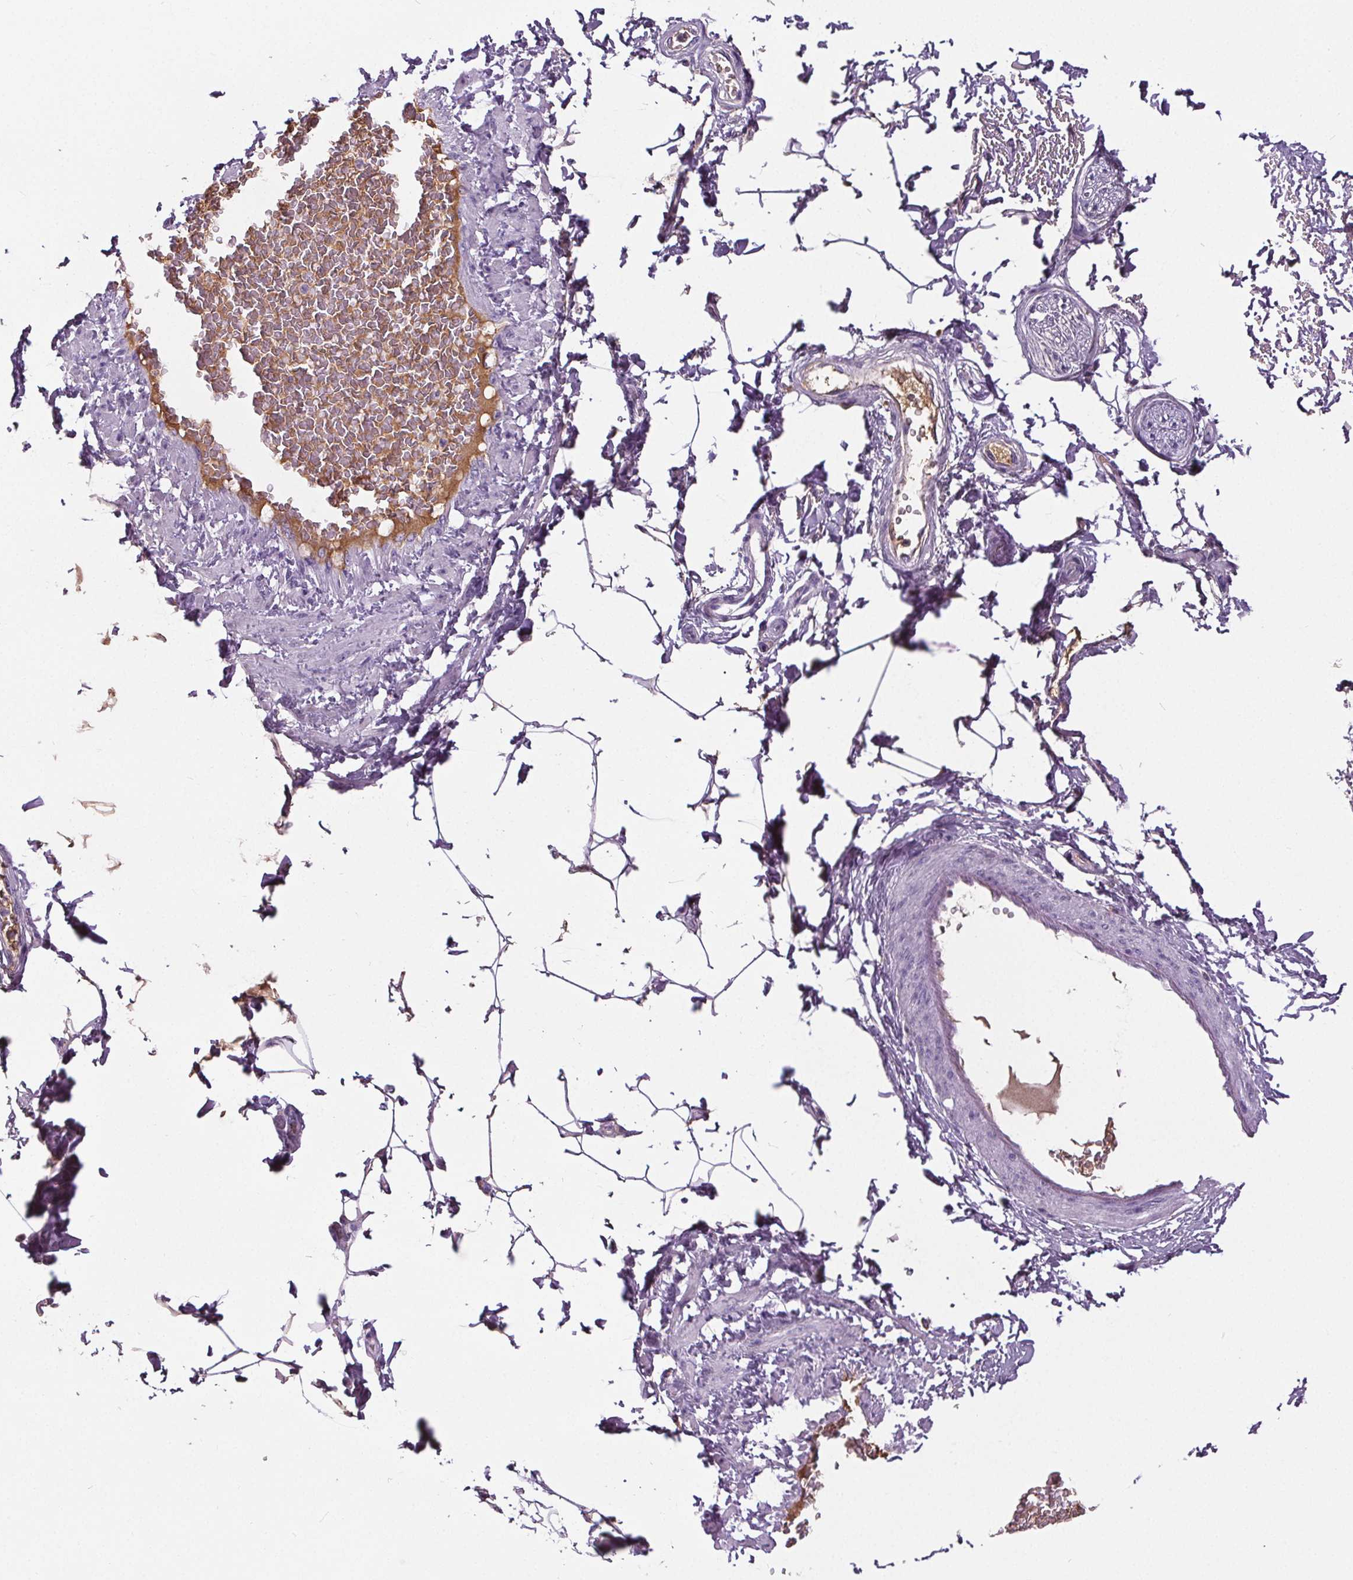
{"staining": {"intensity": "negative", "quantity": "none", "location": "none"}, "tissue": "adipose tissue", "cell_type": "Adipocytes", "image_type": "normal", "snomed": [{"axis": "morphology", "description": "Normal tissue, NOS"}, {"axis": "topography", "description": "Peripheral nerve tissue"}], "caption": "The immunohistochemistry (IHC) histopathology image has no significant positivity in adipocytes of adipose tissue.", "gene": "CD5L", "patient": {"sex": "male", "age": 51}}